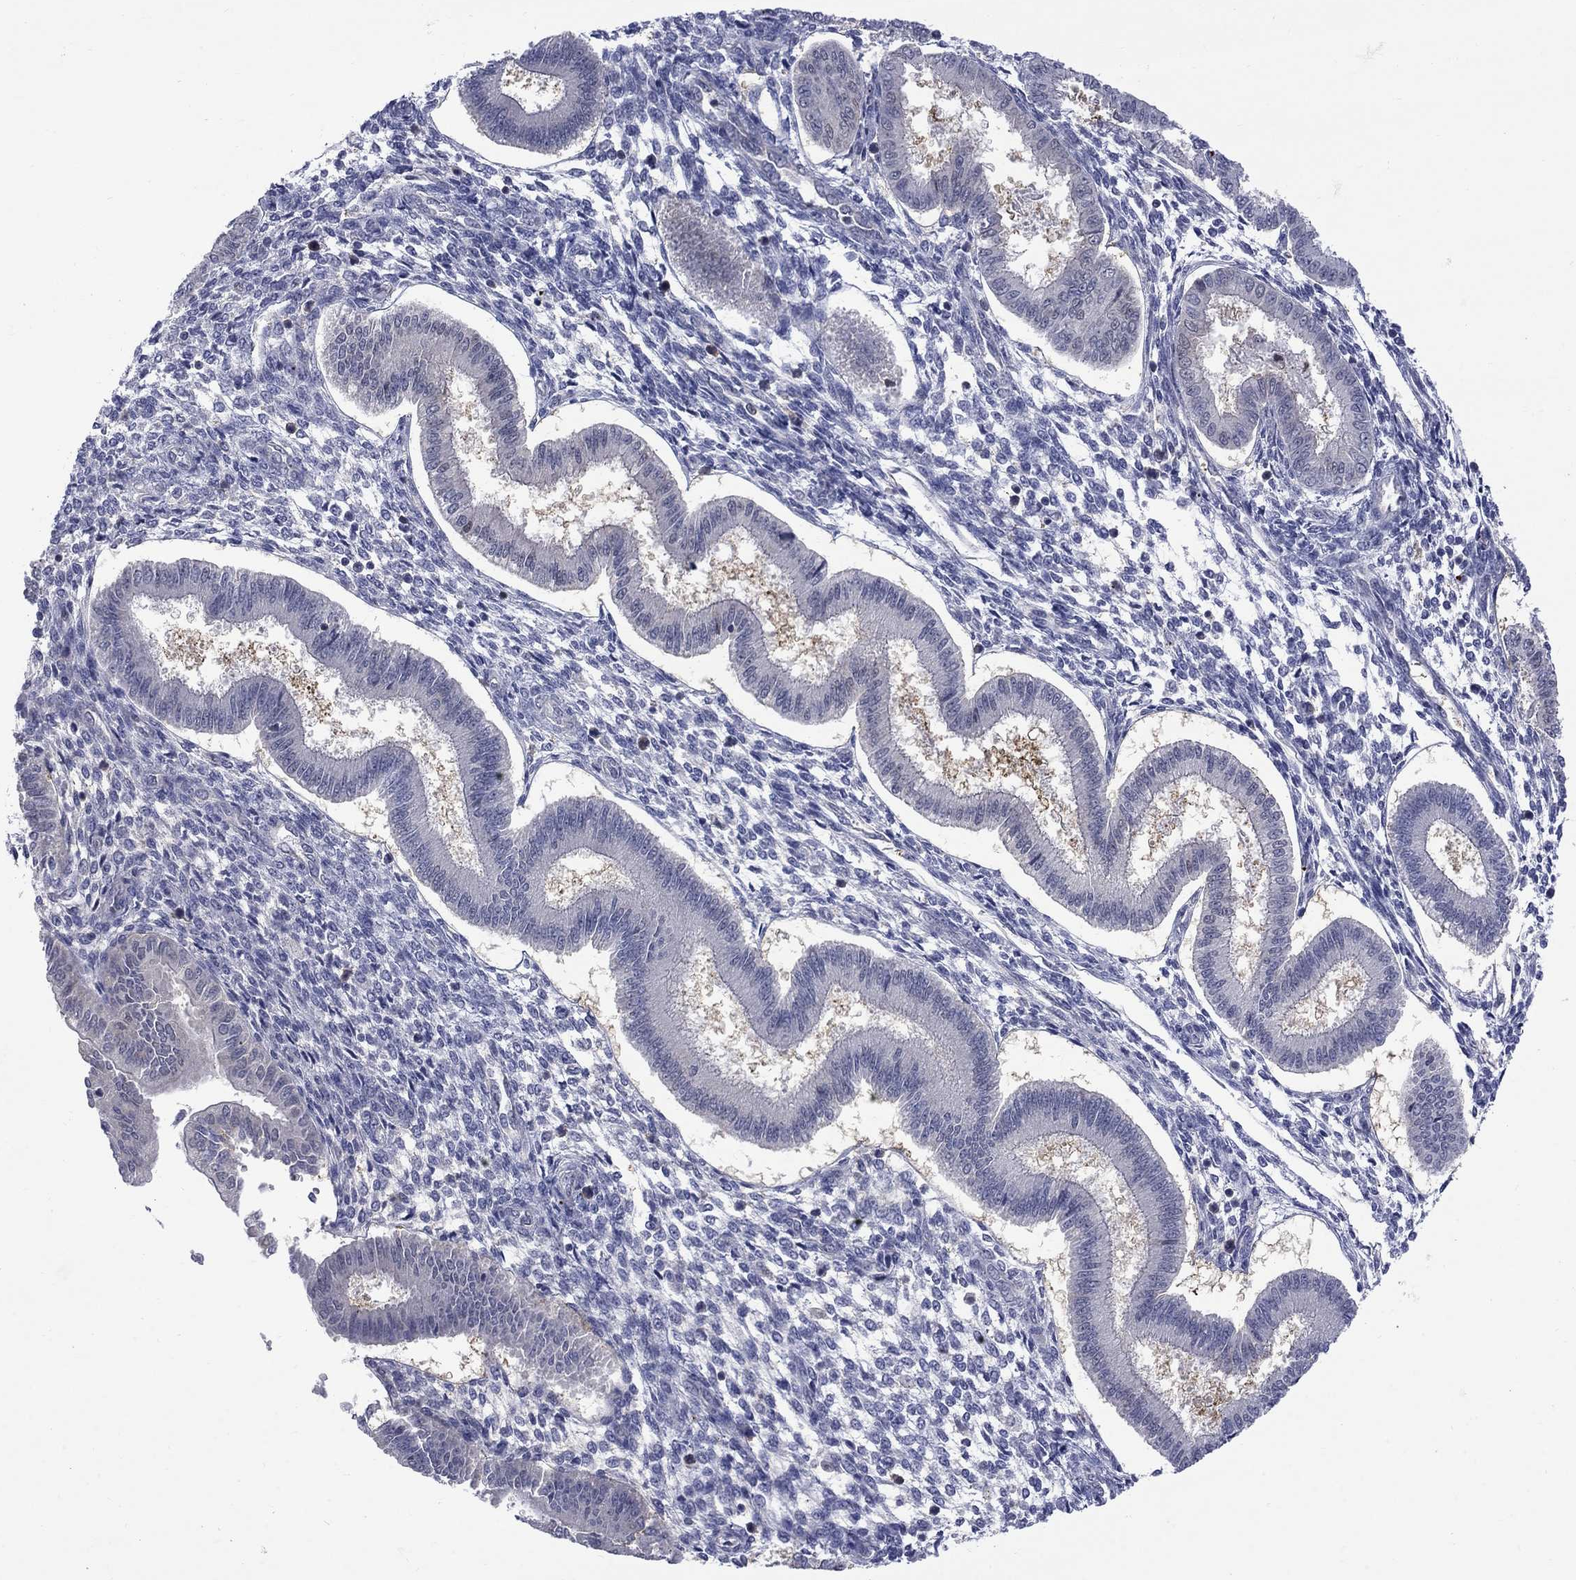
{"staining": {"intensity": "negative", "quantity": "none", "location": "none"}, "tissue": "endometrium", "cell_type": "Cells in endometrial stroma", "image_type": "normal", "snomed": [{"axis": "morphology", "description": "Normal tissue, NOS"}, {"axis": "topography", "description": "Endometrium"}], "caption": "Unremarkable endometrium was stained to show a protein in brown. There is no significant positivity in cells in endometrial stroma. (Brightfield microscopy of DAB IHC at high magnification).", "gene": "HKDC1", "patient": {"sex": "female", "age": 43}}